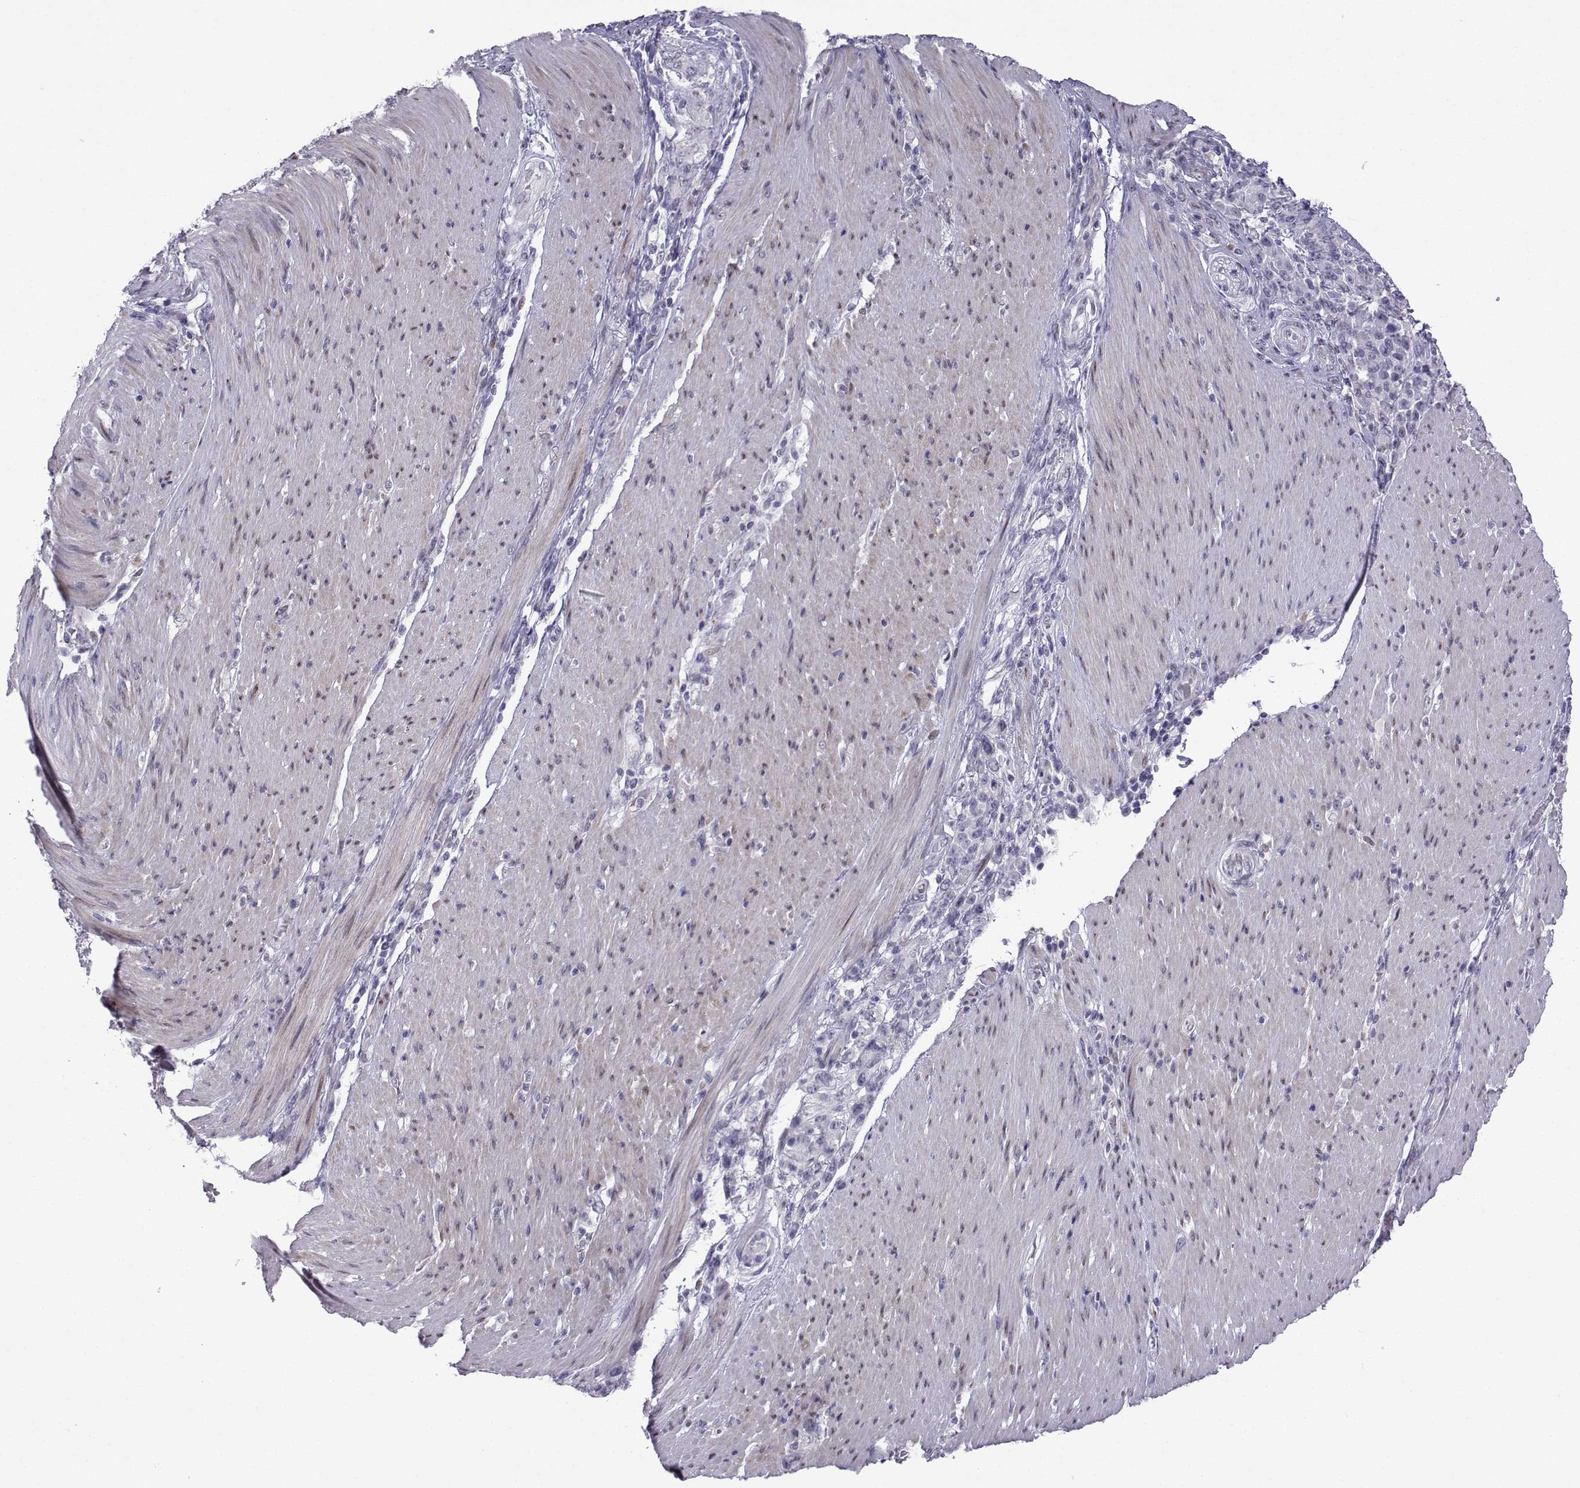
{"staining": {"intensity": "negative", "quantity": "none", "location": "none"}, "tissue": "stomach cancer", "cell_type": "Tumor cells", "image_type": "cancer", "snomed": [{"axis": "morphology", "description": "Adenocarcinoma, NOS"}, {"axis": "topography", "description": "Stomach"}], "caption": "DAB (3,3'-diaminobenzidine) immunohistochemical staining of human adenocarcinoma (stomach) reveals no significant staining in tumor cells. Brightfield microscopy of immunohistochemistry stained with DAB (brown) and hematoxylin (blue), captured at high magnification.", "gene": "CFAP70", "patient": {"sex": "female", "age": 79}}